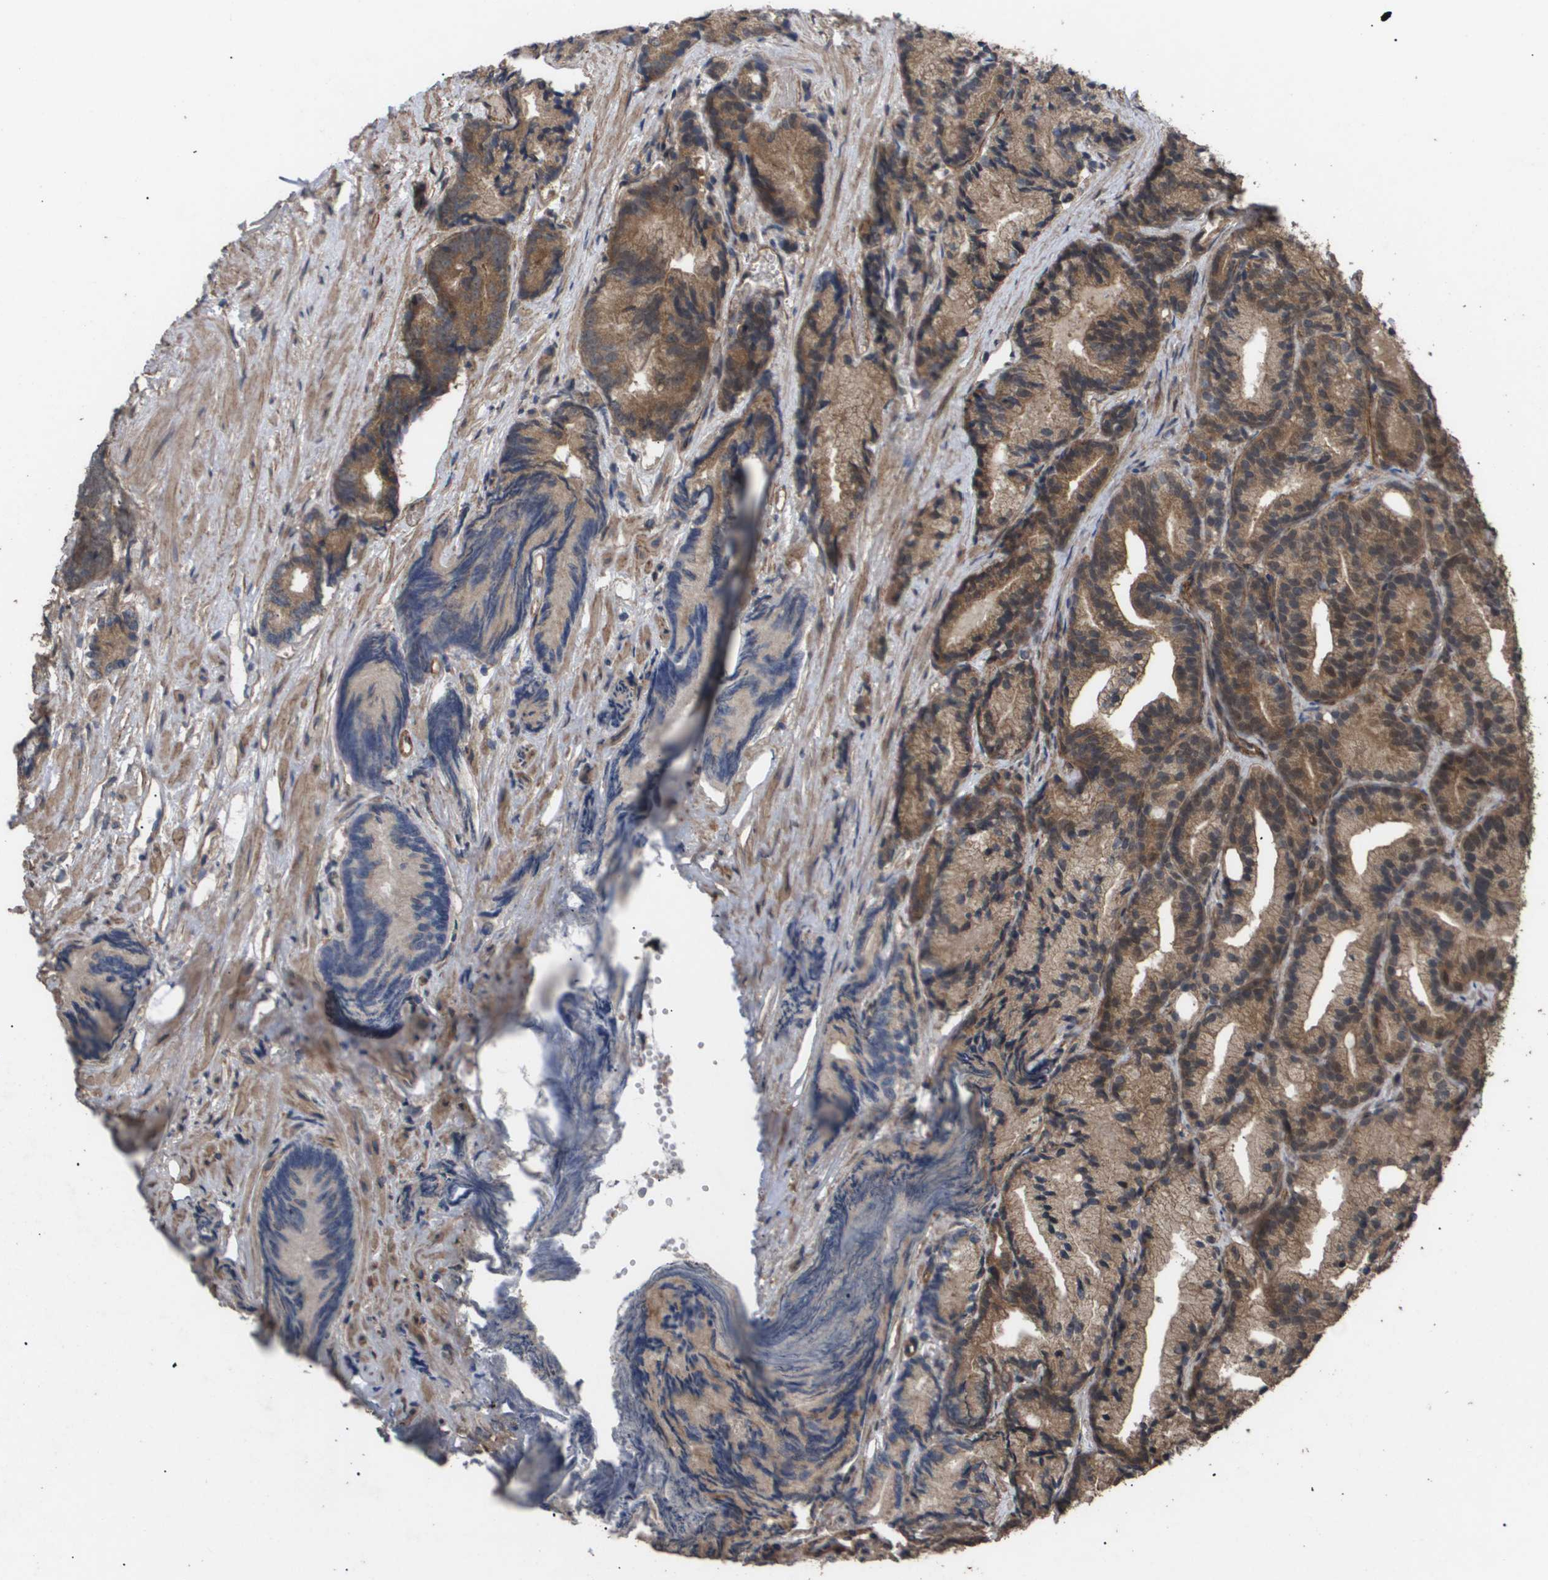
{"staining": {"intensity": "moderate", "quantity": ">75%", "location": "cytoplasmic/membranous"}, "tissue": "prostate cancer", "cell_type": "Tumor cells", "image_type": "cancer", "snomed": [{"axis": "morphology", "description": "Adenocarcinoma, Low grade"}, {"axis": "topography", "description": "Prostate"}], "caption": "This photomicrograph demonstrates prostate cancer (low-grade adenocarcinoma) stained with immunohistochemistry to label a protein in brown. The cytoplasmic/membranous of tumor cells show moderate positivity for the protein. Nuclei are counter-stained blue.", "gene": "CUL5", "patient": {"sex": "male", "age": 89}}